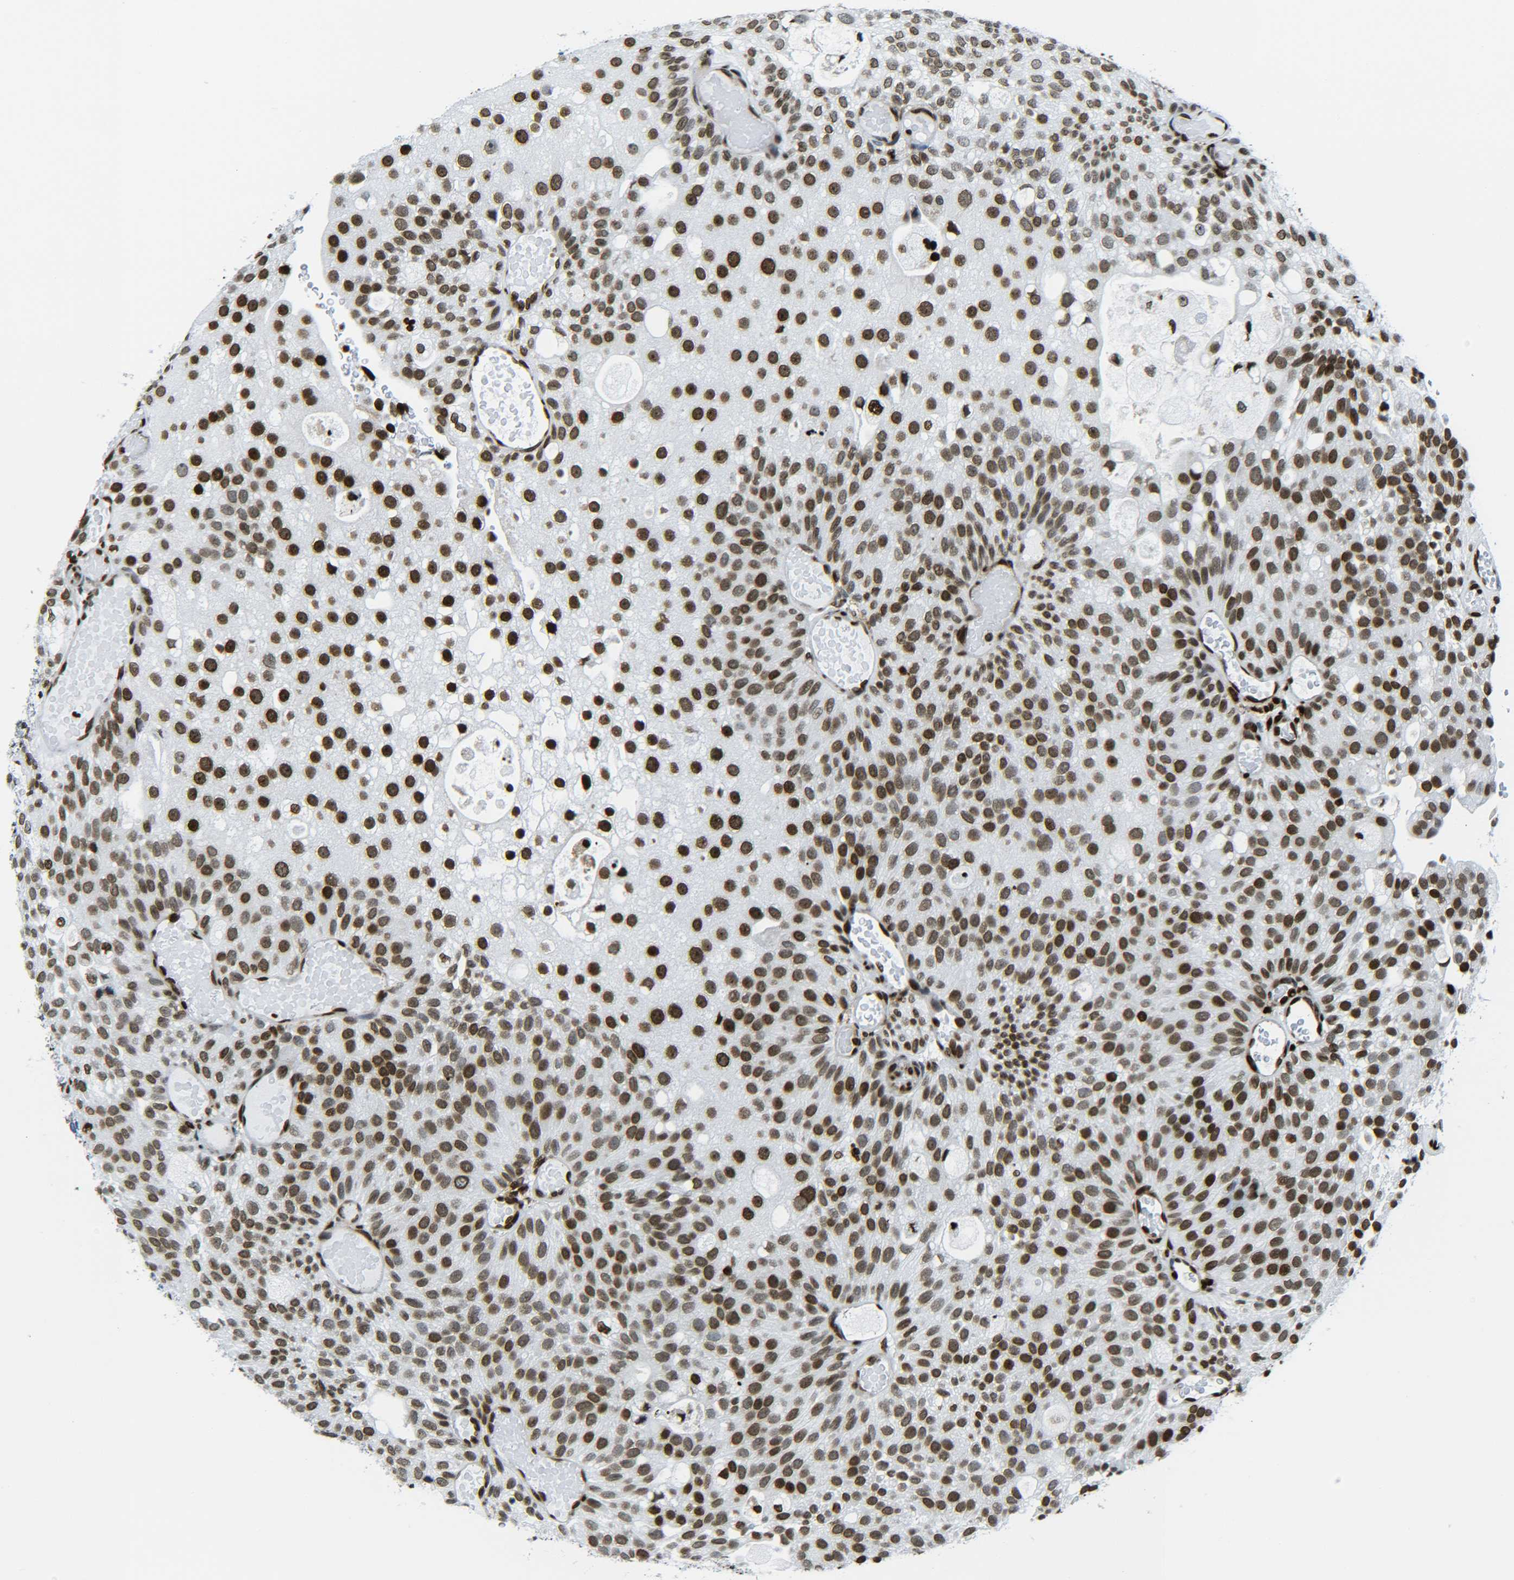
{"staining": {"intensity": "strong", "quantity": ">75%", "location": "nuclear"}, "tissue": "urothelial cancer", "cell_type": "Tumor cells", "image_type": "cancer", "snomed": [{"axis": "morphology", "description": "Urothelial carcinoma, Low grade"}, {"axis": "topography", "description": "Urinary bladder"}], "caption": "Low-grade urothelial carcinoma tissue exhibits strong nuclear staining in about >75% of tumor cells", "gene": "H2AX", "patient": {"sex": "male", "age": 78}}